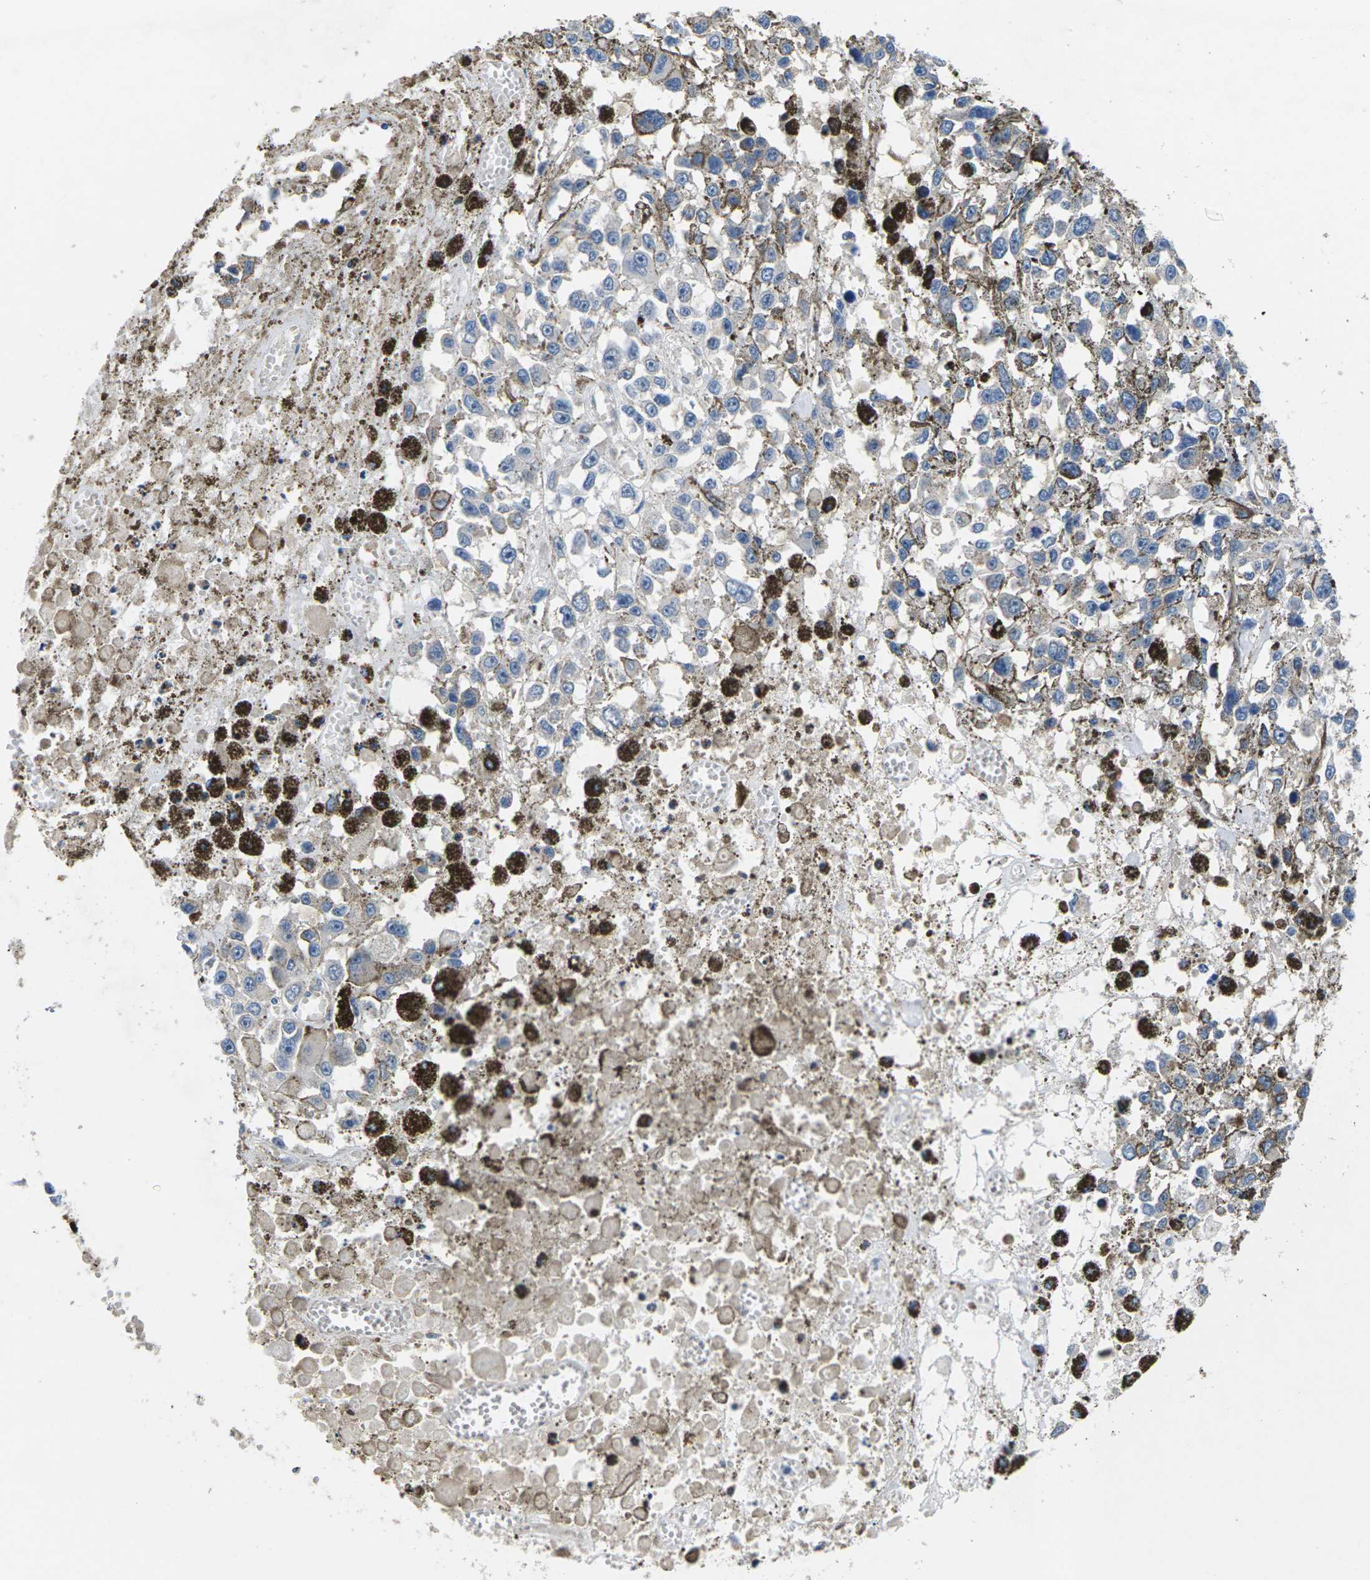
{"staining": {"intensity": "weak", "quantity": "<25%", "location": "cytoplasmic/membranous"}, "tissue": "melanoma", "cell_type": "Tumor cells", "image_type": "cancer", "snomed": [{"axis": "morphology", "description": "Malignant melanoma, Metastatic site"}, {"axis": "topography", "description": "Lymph node"}], "caption": "The photomicrograph reveals no significant positivity in tumor cells of malignant melanoma (metastatic site). Nuclei are stained in blue.", "gene": "PLCE1", "patient": {"sex": "male", "age": 59}}